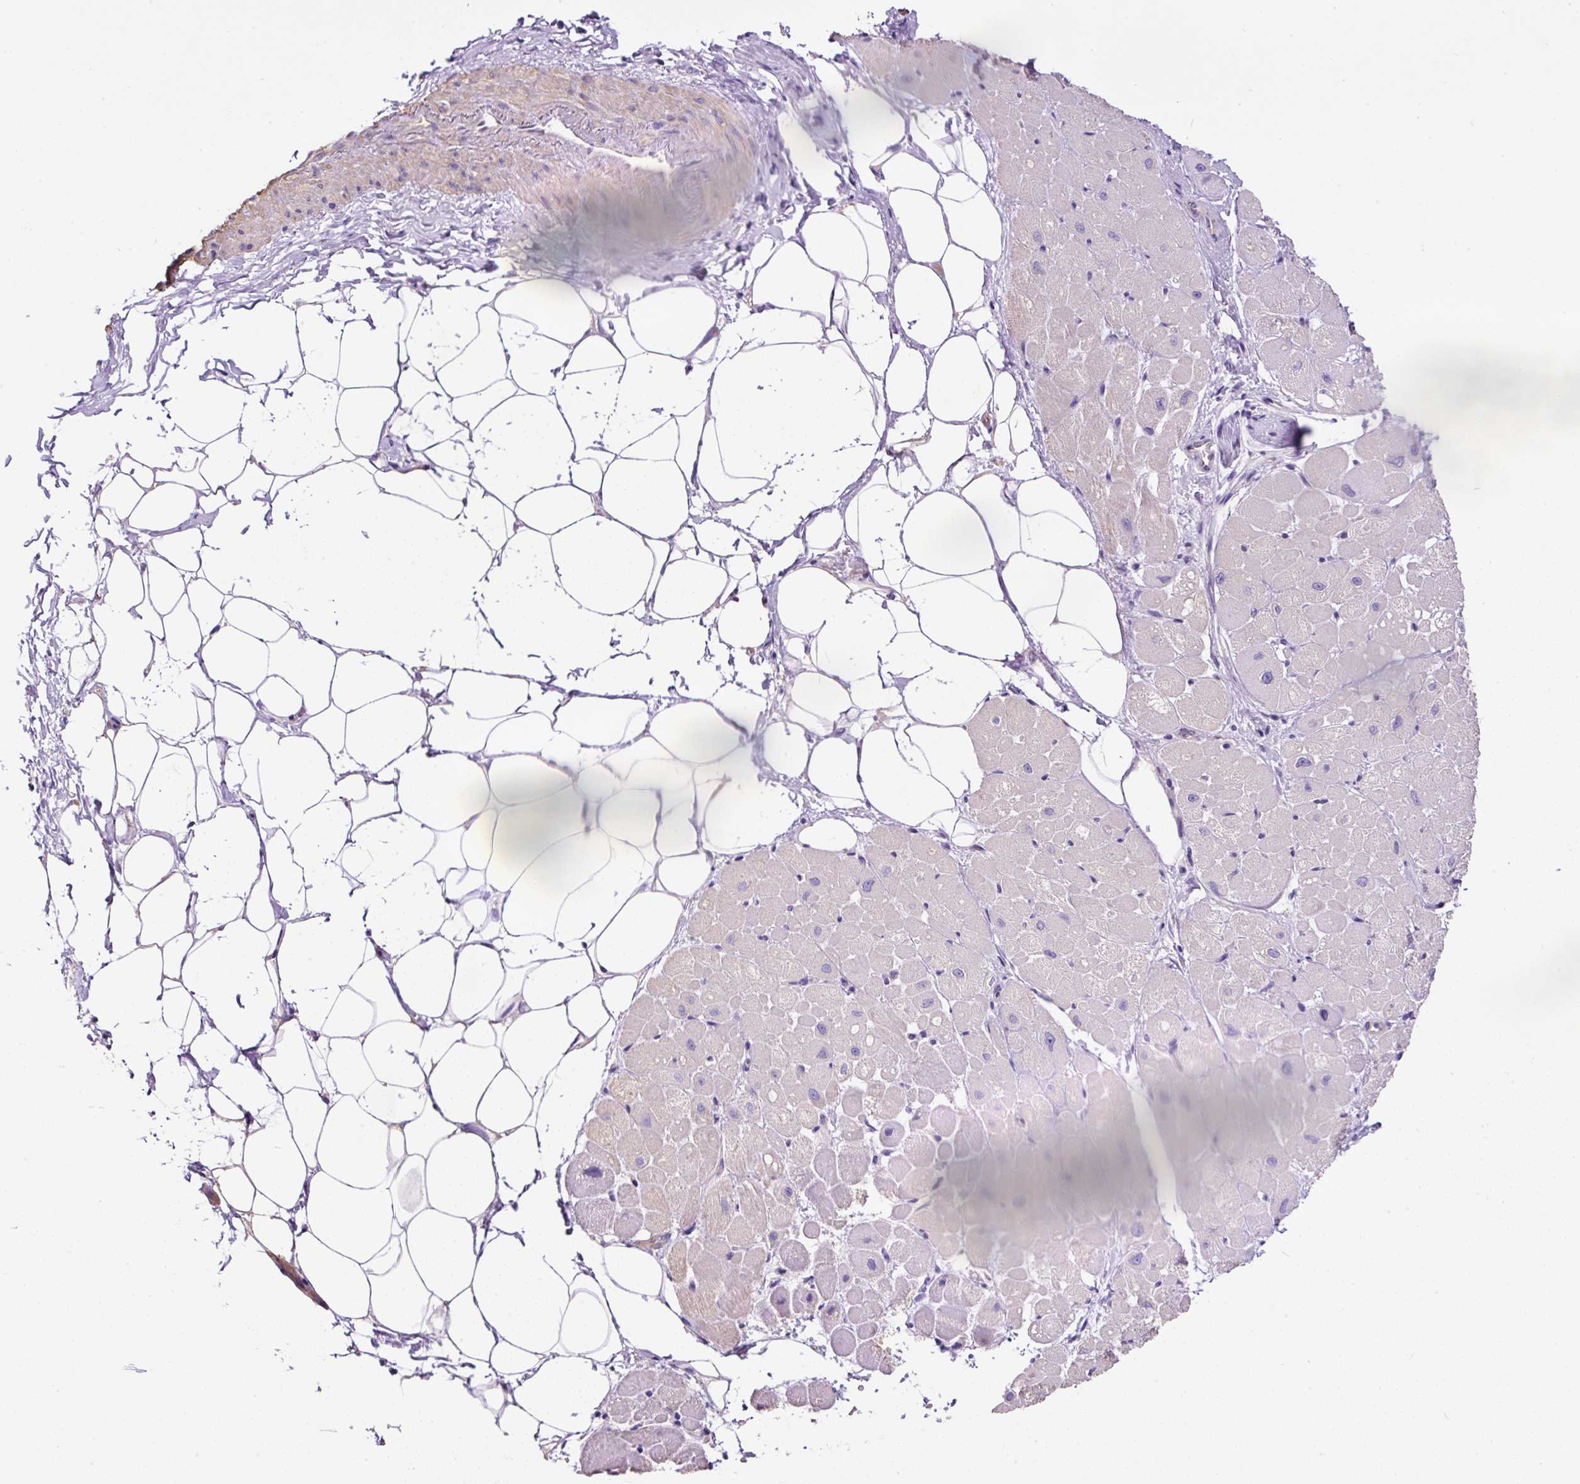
{"staining": {"intensity": "negative", "quantity": "none", "location": "none"}, "tissue": "heart muscle", "cell_type": "Cardiomyocytes", "image_type": "normal", "snomed": [{"axis": "morphology", "description": "Normal tissue, NOS"}, {"axis": "topography", "description": "Heart"}], "caption": "Immunohistochemistry of normal human heart muscle demonstrates no expression in cardiomyocytes.", "gene": "PDIA2", "patient": {"sex": "male", "age": 62}}